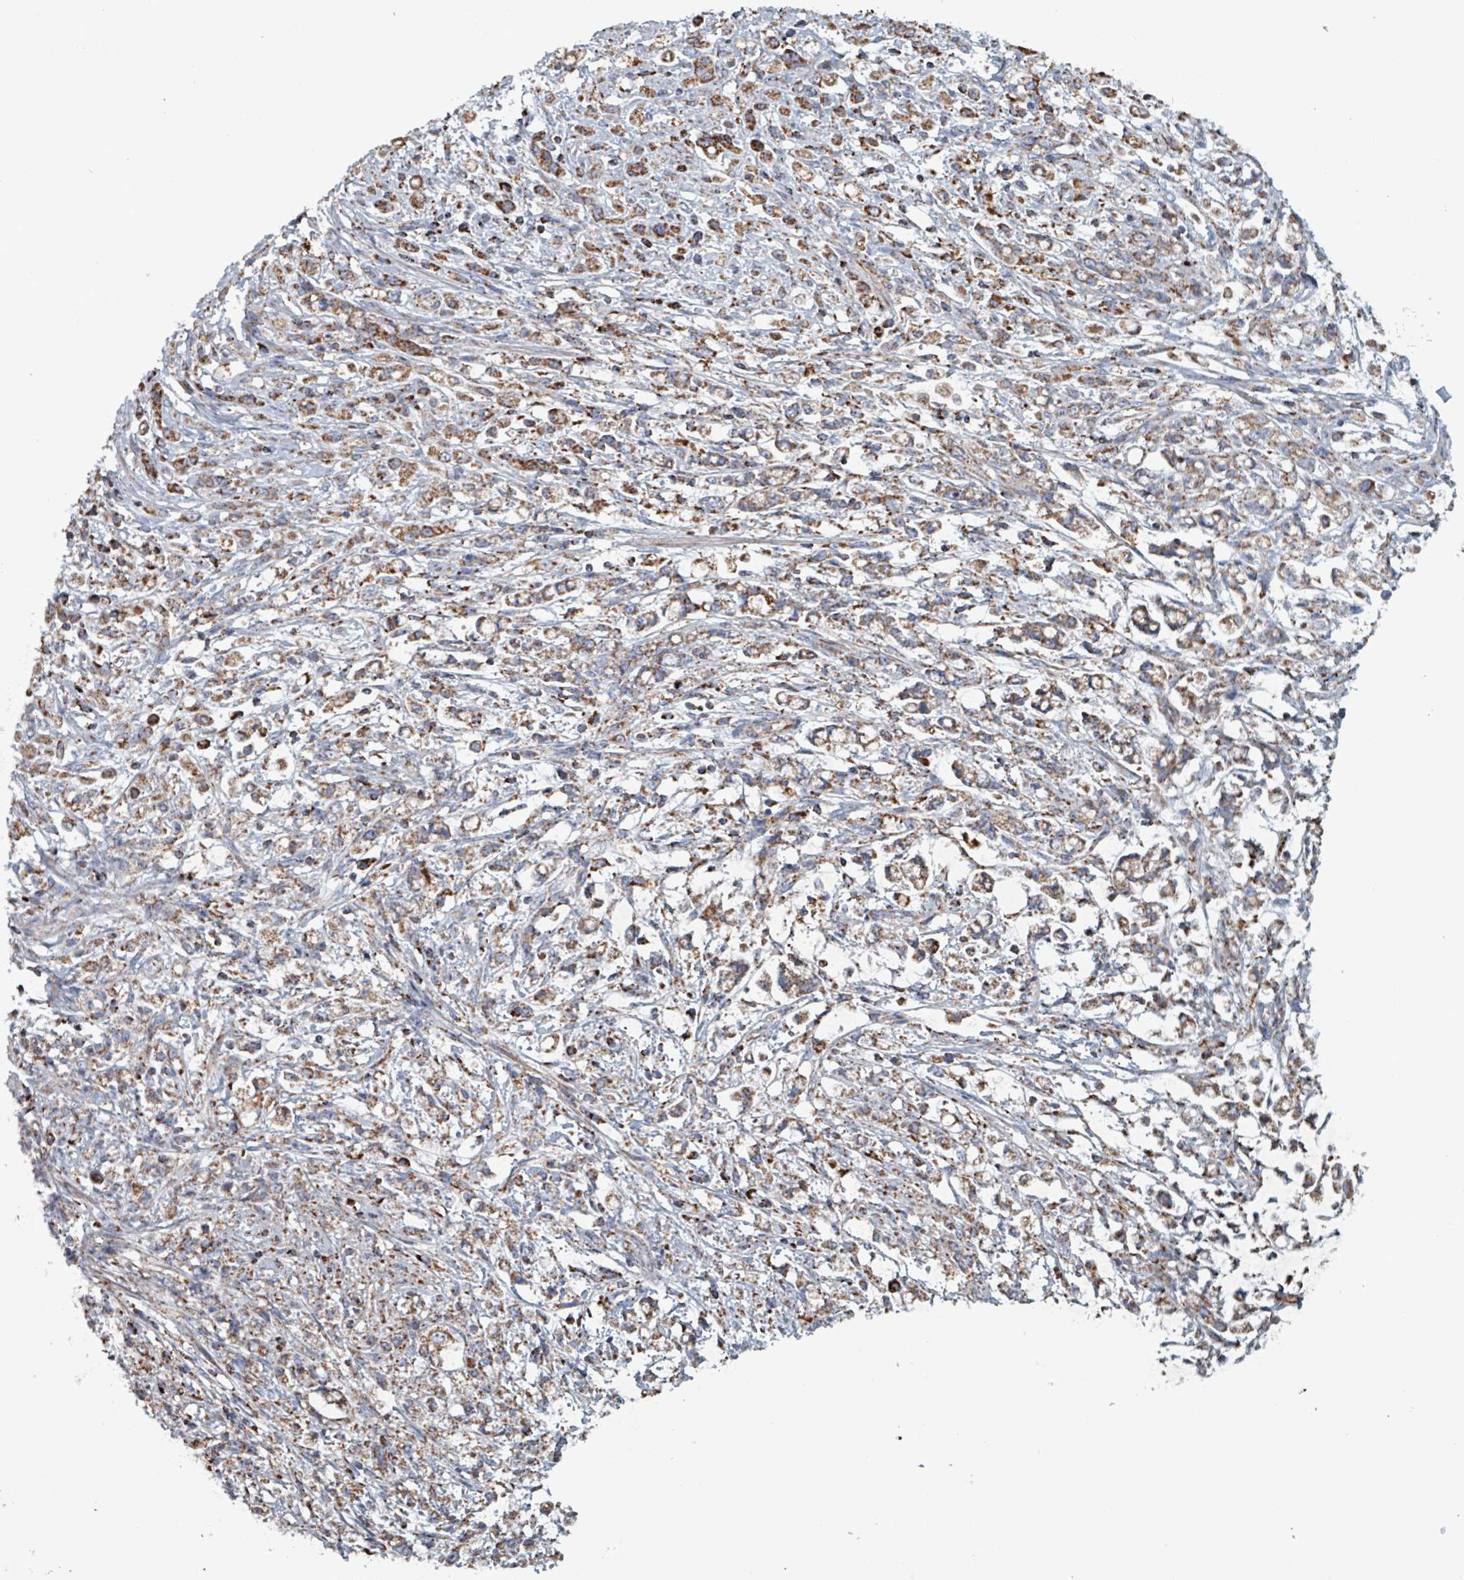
{"staining": {"intensity": "moderate", "quantity": ">75%", "location": "cytoplasmic/membranous"}, "tissue": "stomach cancer", "cell_type": "Tumor cells", "image_type": "cancer", "snomed": [{"axis": "morphology", "description": "Adenocarcinoma, NOS"}, {"axis": "topography", "description": "Stomach"}], "caption": "This is a histology image of immunohistochemistry staining of stomach cancer, which shows moderate positivity in the cytoplasmic/membranous of tumor cells.", "gene": "ABHD18", "patient": {"sex": "female", "age": 60}}